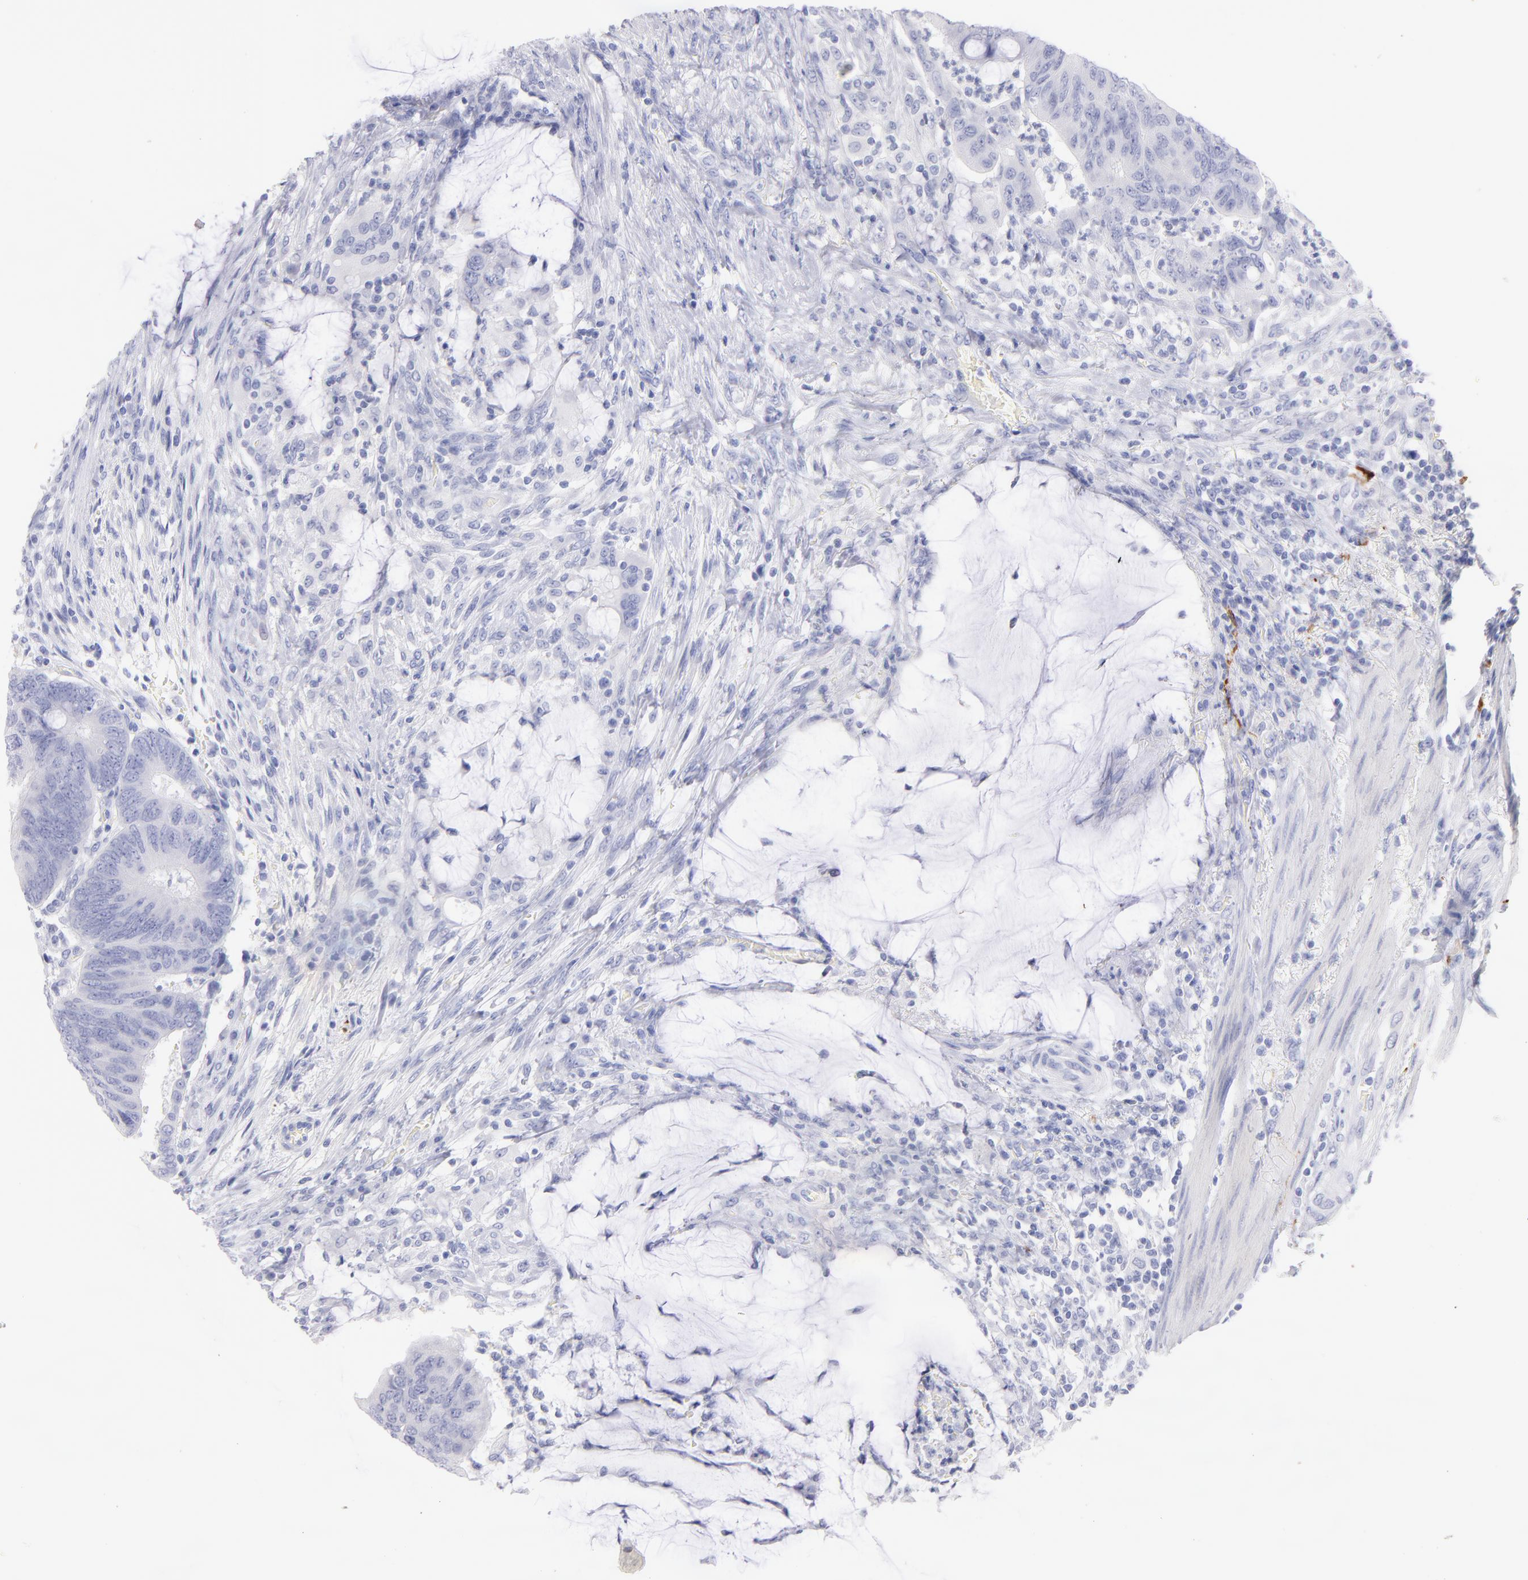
{"staining": {"intensity": "negative", "quantity": "none", "location": "none"}, "tissue": "colorectal cancer", "cell_type": "Tumor cells", "image_type": "cancer", "snomed": [{"axis": "morphology", "description": "Normal tissue, NOS"}, {"axis": "morphology", "description": "Adenocarcinoma, NOS"}, {"axis": "topography", "description": "Rectum"}], "caption": "An image of colorectal cancer stained for a protein displays no brown staining in tumor cells.", "gene": "SCGN", "patient": {"sex": "male", "age": 92}}